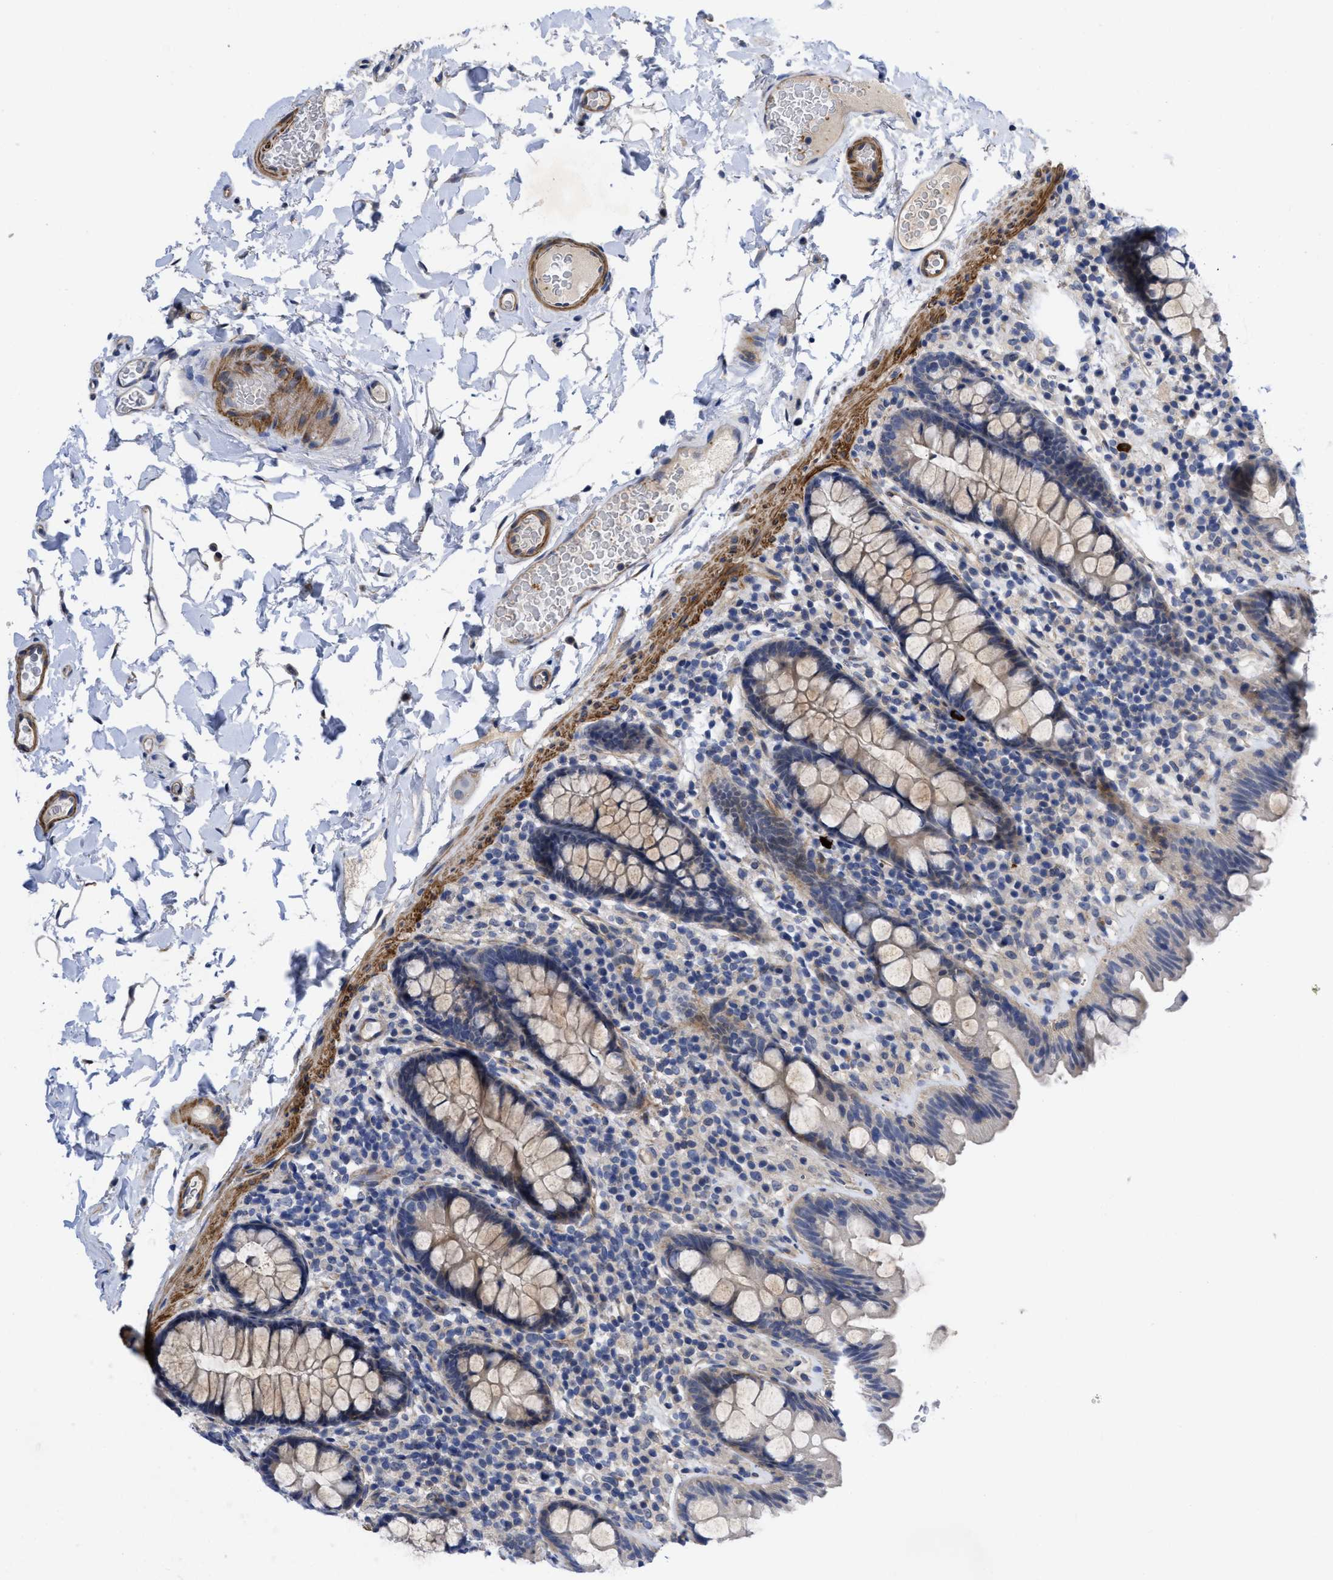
{"staining": {"intensity": "weak", "quantity": "25%-75%", "location": "cytoplasmic/membranous"}, "tissue": "colon", "cell_type": "Endothelial cells", "image_type": "normal", "snomed": [{"axis": "morphology", "description": "Normal tissue, NOS"}, {"axis": "topography", "description": "Colon"}], "caption": "Immunohistochemical staining of unremarkable human colon demonstrates low levels of weak cytoplasmic/membranous positivity in approximately 25%-75% of endothelial cells. Using DAB (3,3'-diaminobenzidine) (brown) and hematoxylin (blue) stains, captured at high magnification using brightfield microscopy.", "gene": "ARHGEF26", "patient": {"sex": "female", "age": 80}}